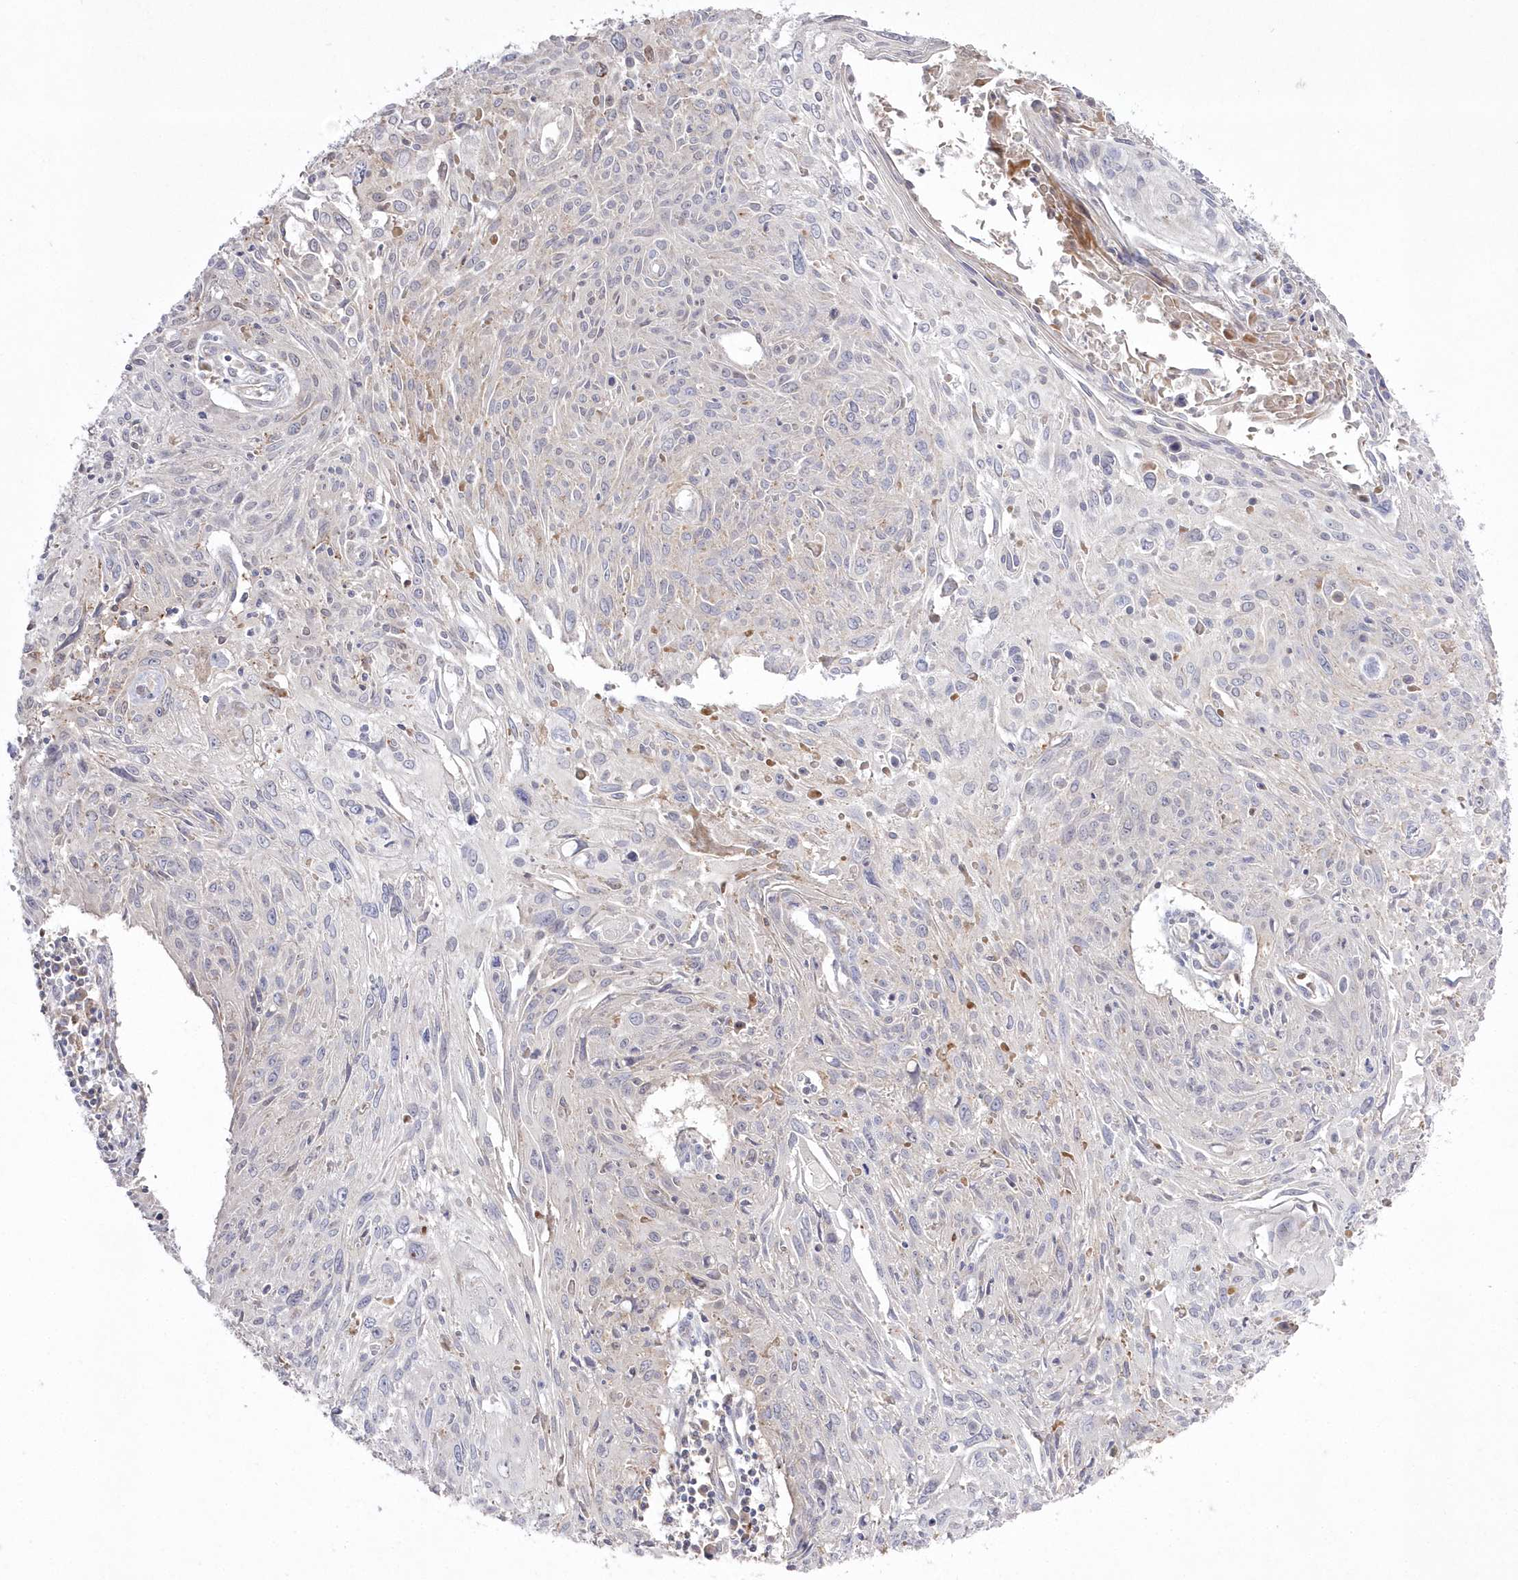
{"staining": {"intensity": "negative", "quantity": "none", "location": "none"}, "tissue": "cervical cancer", "cell_type": "Tumor cells", "image_type": "cancer", "snomed": [{"axis": "morphology", "description": "Squamous cell carcinoma, NOS"}, {"axis": "topography", "description": "Cervix"}], "caption": "A high-resolution photomicrograph shows immunohistochemistry staining of cervical cancer, which displays no significant expression in tumor cells.", "gene": "ARSB", "patient": {"sex": "female", "age": 51}}